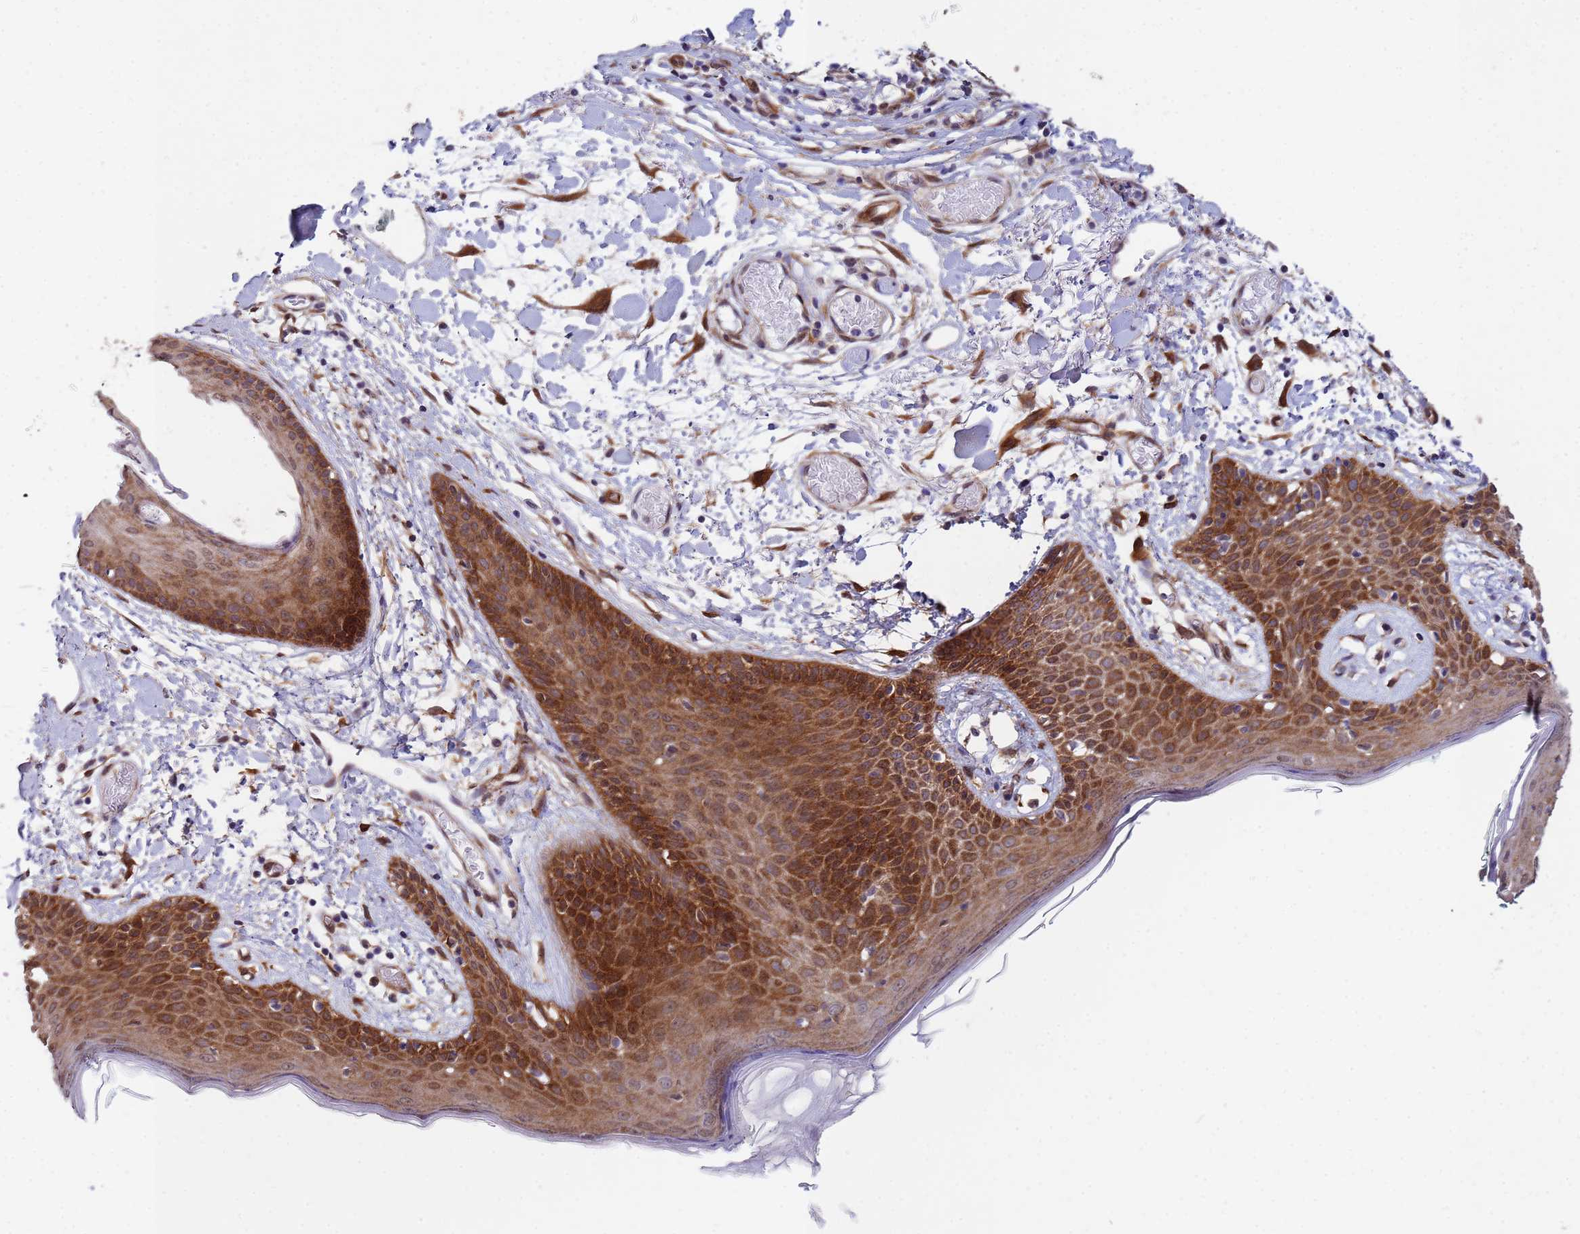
{"staining": {"intensity": "strong", "quantity": ">75%", "location": "cytoplasmic/membranous"}, "tissue": "skin", "cell_type": "Fibroblasts", "image_type": "normal", "snomed": [{"axis": "morphology", "description": "Normal tissue, NOS"}, {"axis": "topography", "description": "Skin"}], "caption": "DAB (3,3'-diaminobenzidine) immunohistochemical staining of unremarkable skin displays strong cytoplasmic/membranous protein staining in about >75% of fibroblasts. (DAB IHC, brown staining for protein, blue staining for nuclei).", "gene": "TRIP6", "patient": {"sex": "male", "age": 79}}